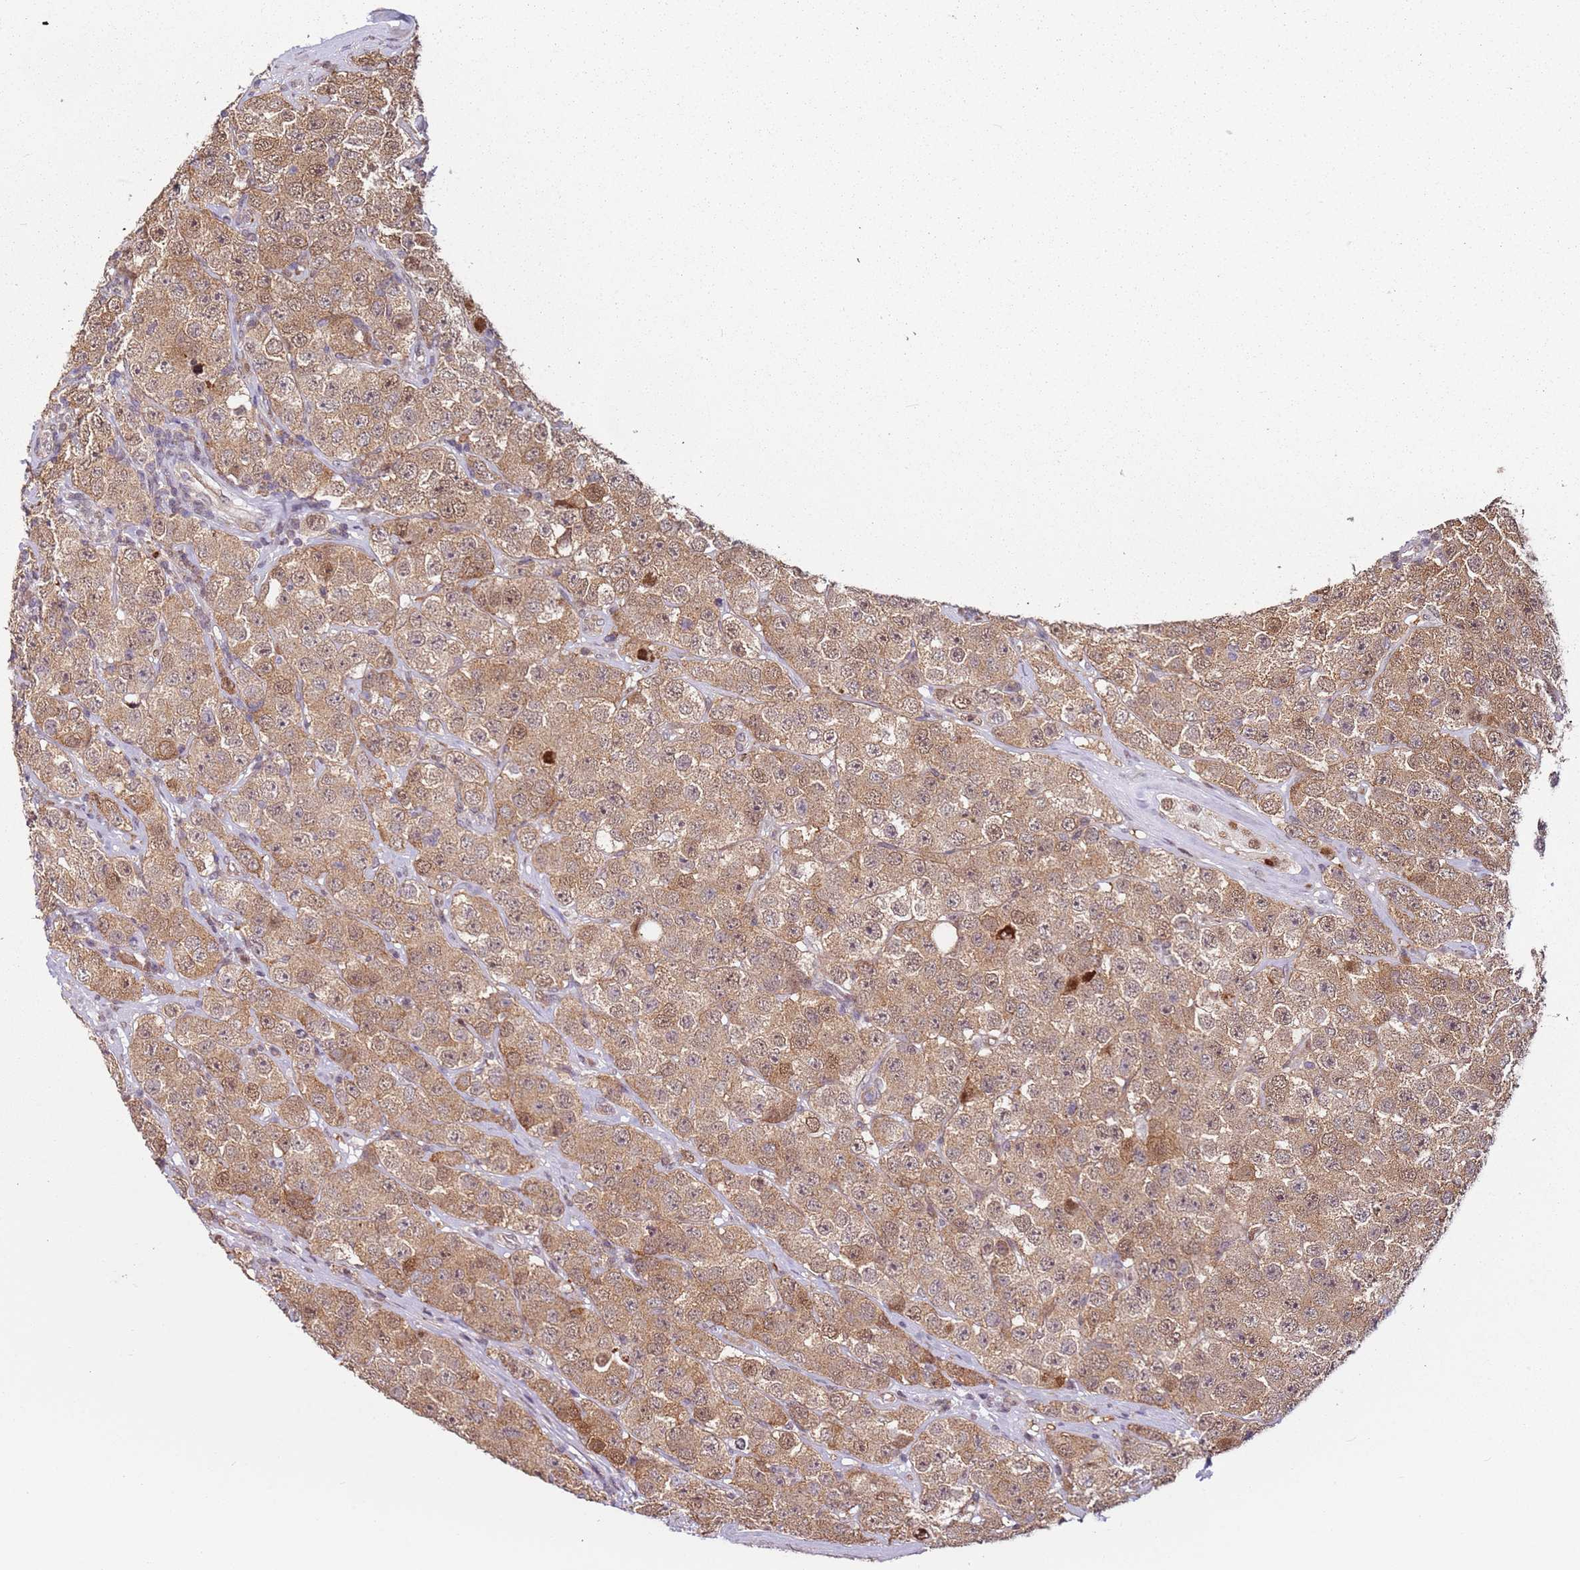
{"staining": {"intensity": "moderate", "quantity": ">75%", "location": "cytoplasmic/membranous,nuclear"}, "tissue": "testis cancer", "cell_type": "Tumor cells", "image_type": "cancer", "snomed": [{"axis": "morphology", "description": "Seminoma, NOS"}, {"axis": "topography", "description": "Testis"}], "caption": "High-magnification brightfield microscopy of testis cancer (seminoma) stained with DAB (3,3'-diaminobenzidine) (brown) and counterstained with hematoxylin (blue). tumor cells exhibit moderate cytoplasmic/membranous and nuclear staining is present in approximately>75% of cells. (IHC, brightfield microscopy, high magnification).", "gene": "PSMD4", "patient": {"sex": "male", "age": 28}}